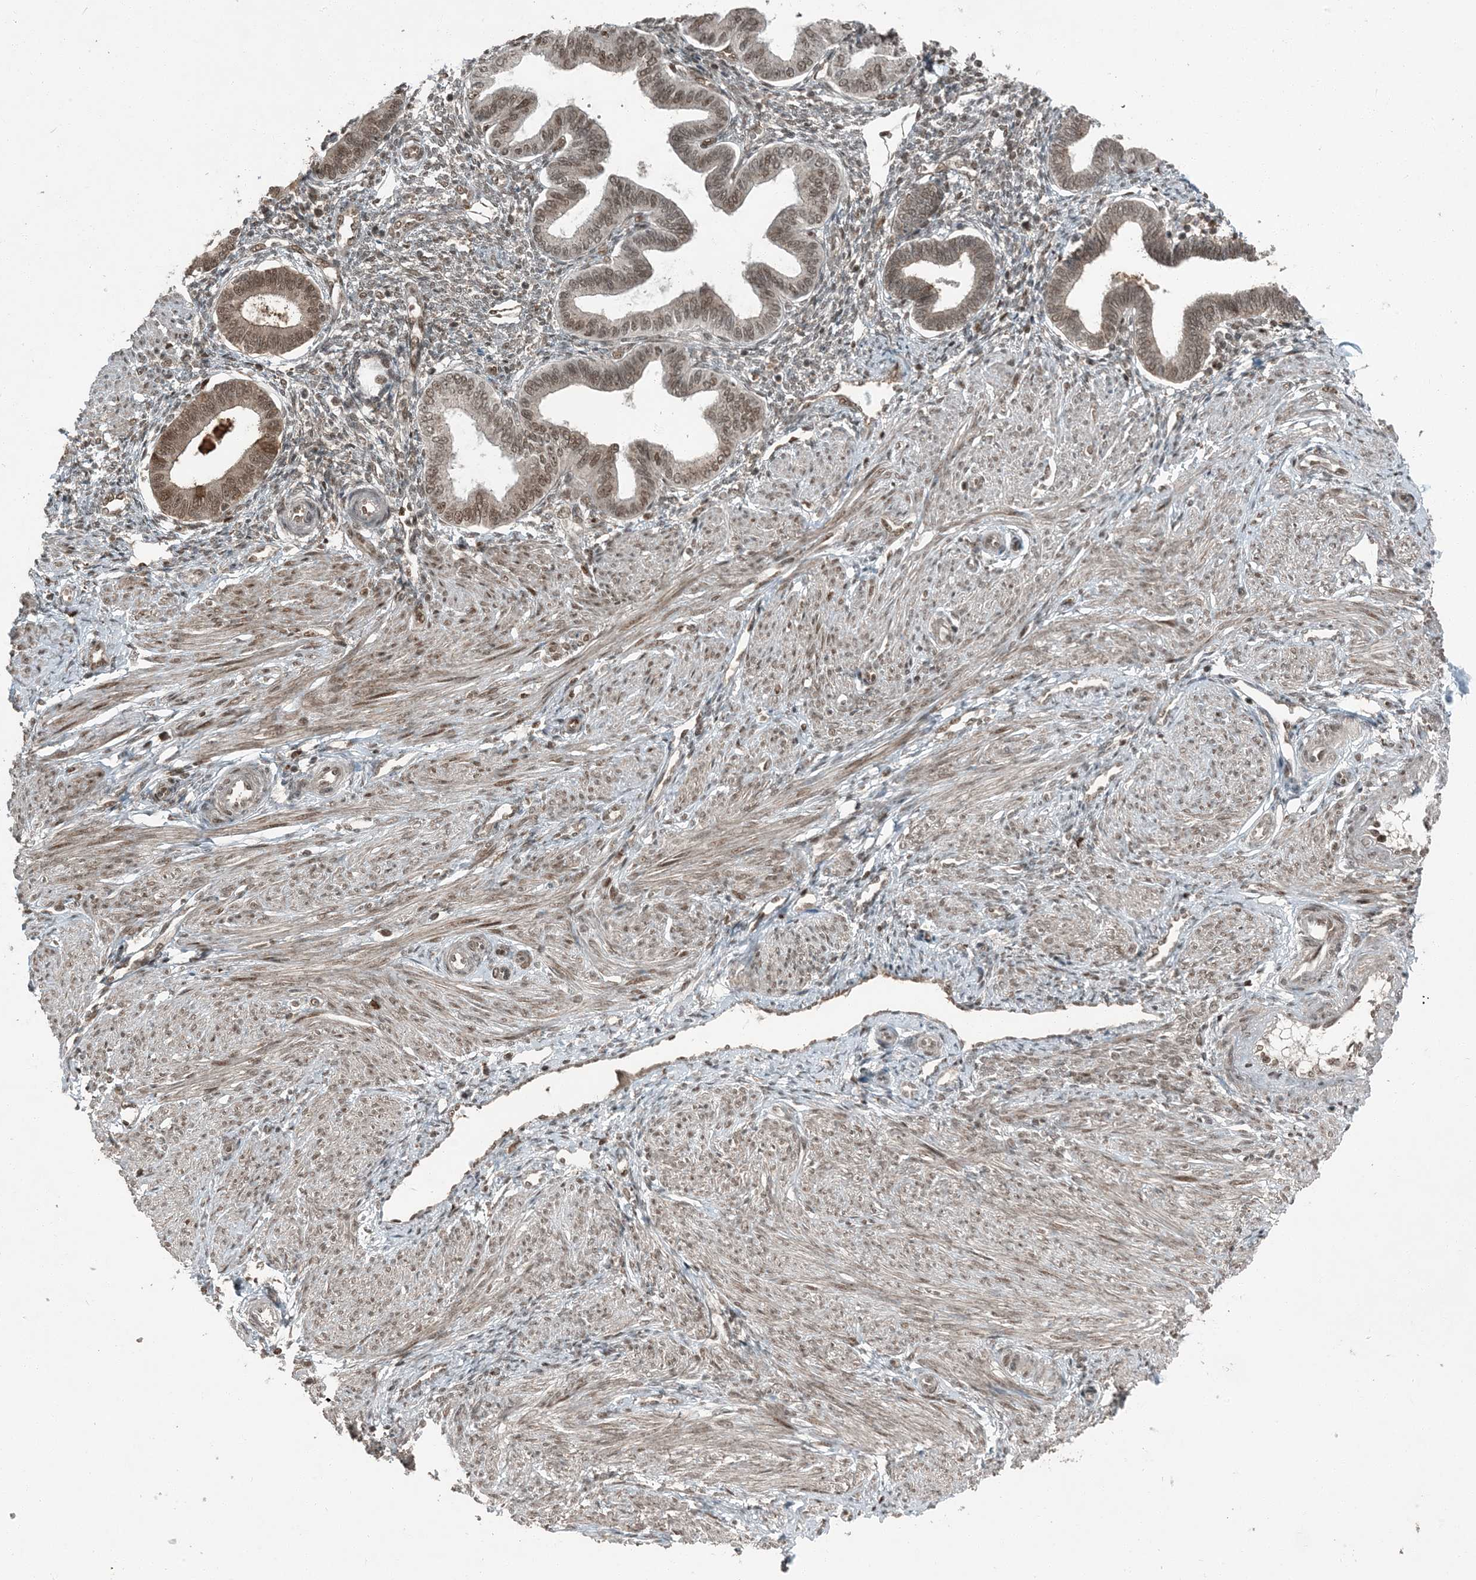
{"staining": {"intensity": "moderate", "quantity": ">75%", "location": "nuclear"}, "tissue": "endometrium", "cell_type": "Cells in endometrial stroma", "image_type": "normal", "snomed": [{"axis": "morphology", "description": "Normal tissue, NOS"}, {"axis": "topography", "description": "Endometrium"}], "caption": "Moderate nuclear staining for a protein is appreciated in approximately >75% of cells in endometrial stroma of benign endometrium using immunohistochemistry.", "gene": "TRAPPC12", "patient": {"sex": "female", "age": 53}}